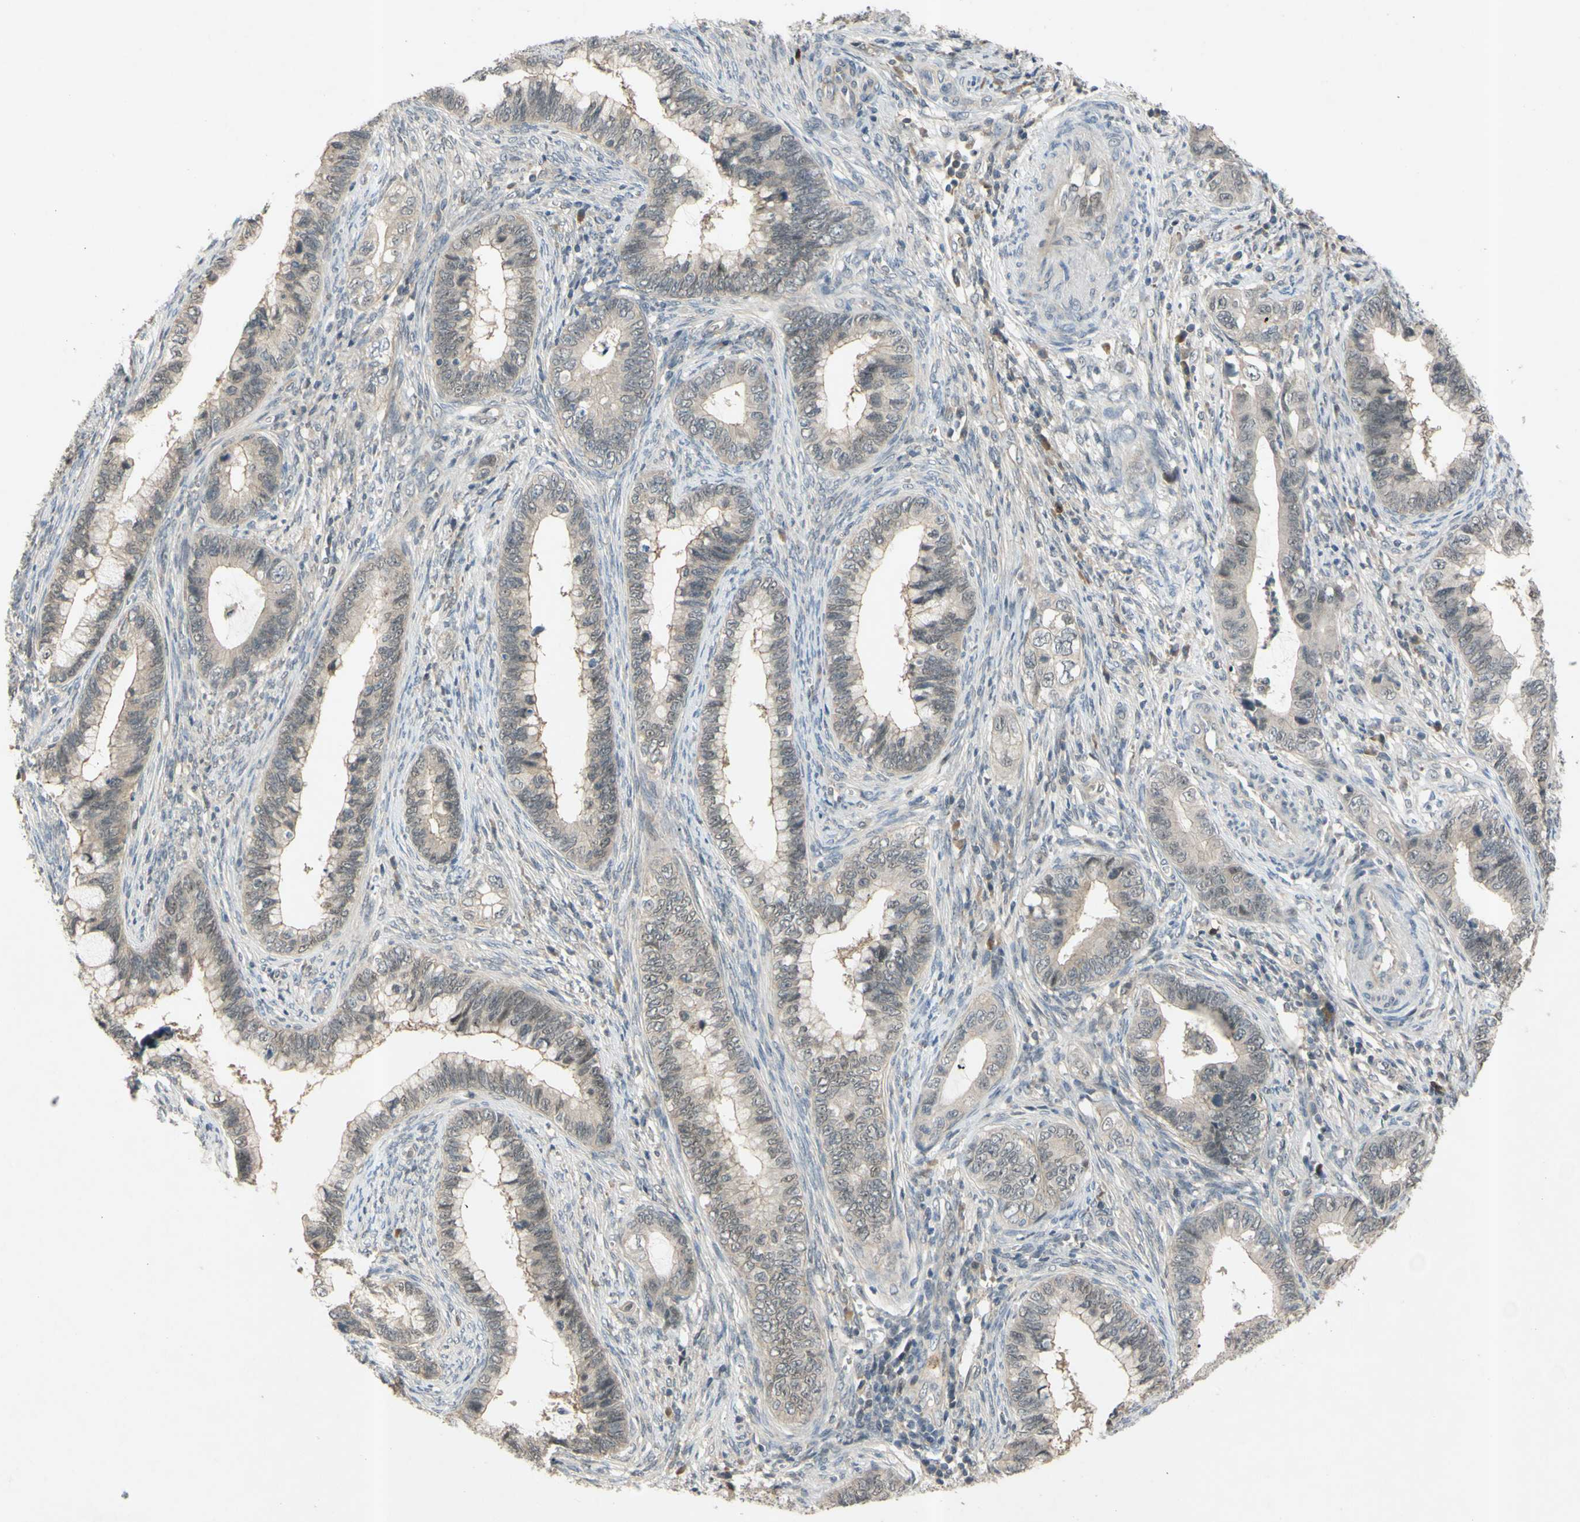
{"staining": {"intensity": "weak", "quantity": ">75%", "location": "cytoplasmic/membranous"}, "tissue": "cervical cancer", "cell_type": "Tumor cells", "image_type": "cancer", "snomed": [{"axis": "morphology", "description": "Adenocarcinoma, NOS"}, {"axis": "topography", "description": "Cervix"}], "caption": "Protein expression by immunohistochemistry (IHC) exhibits weak cytoplasmic/membranous staining in approximately >75% of tumor cells in adenocarcinoma (cervical). The protein is stained brown, and the nuclei are stained in blue (DAB (3,3'-diaminobenzidine) IHC with brightfield microscopy, high magnification).", "gene": "ALK", "patient": {"sex": "female", "age": 44}}